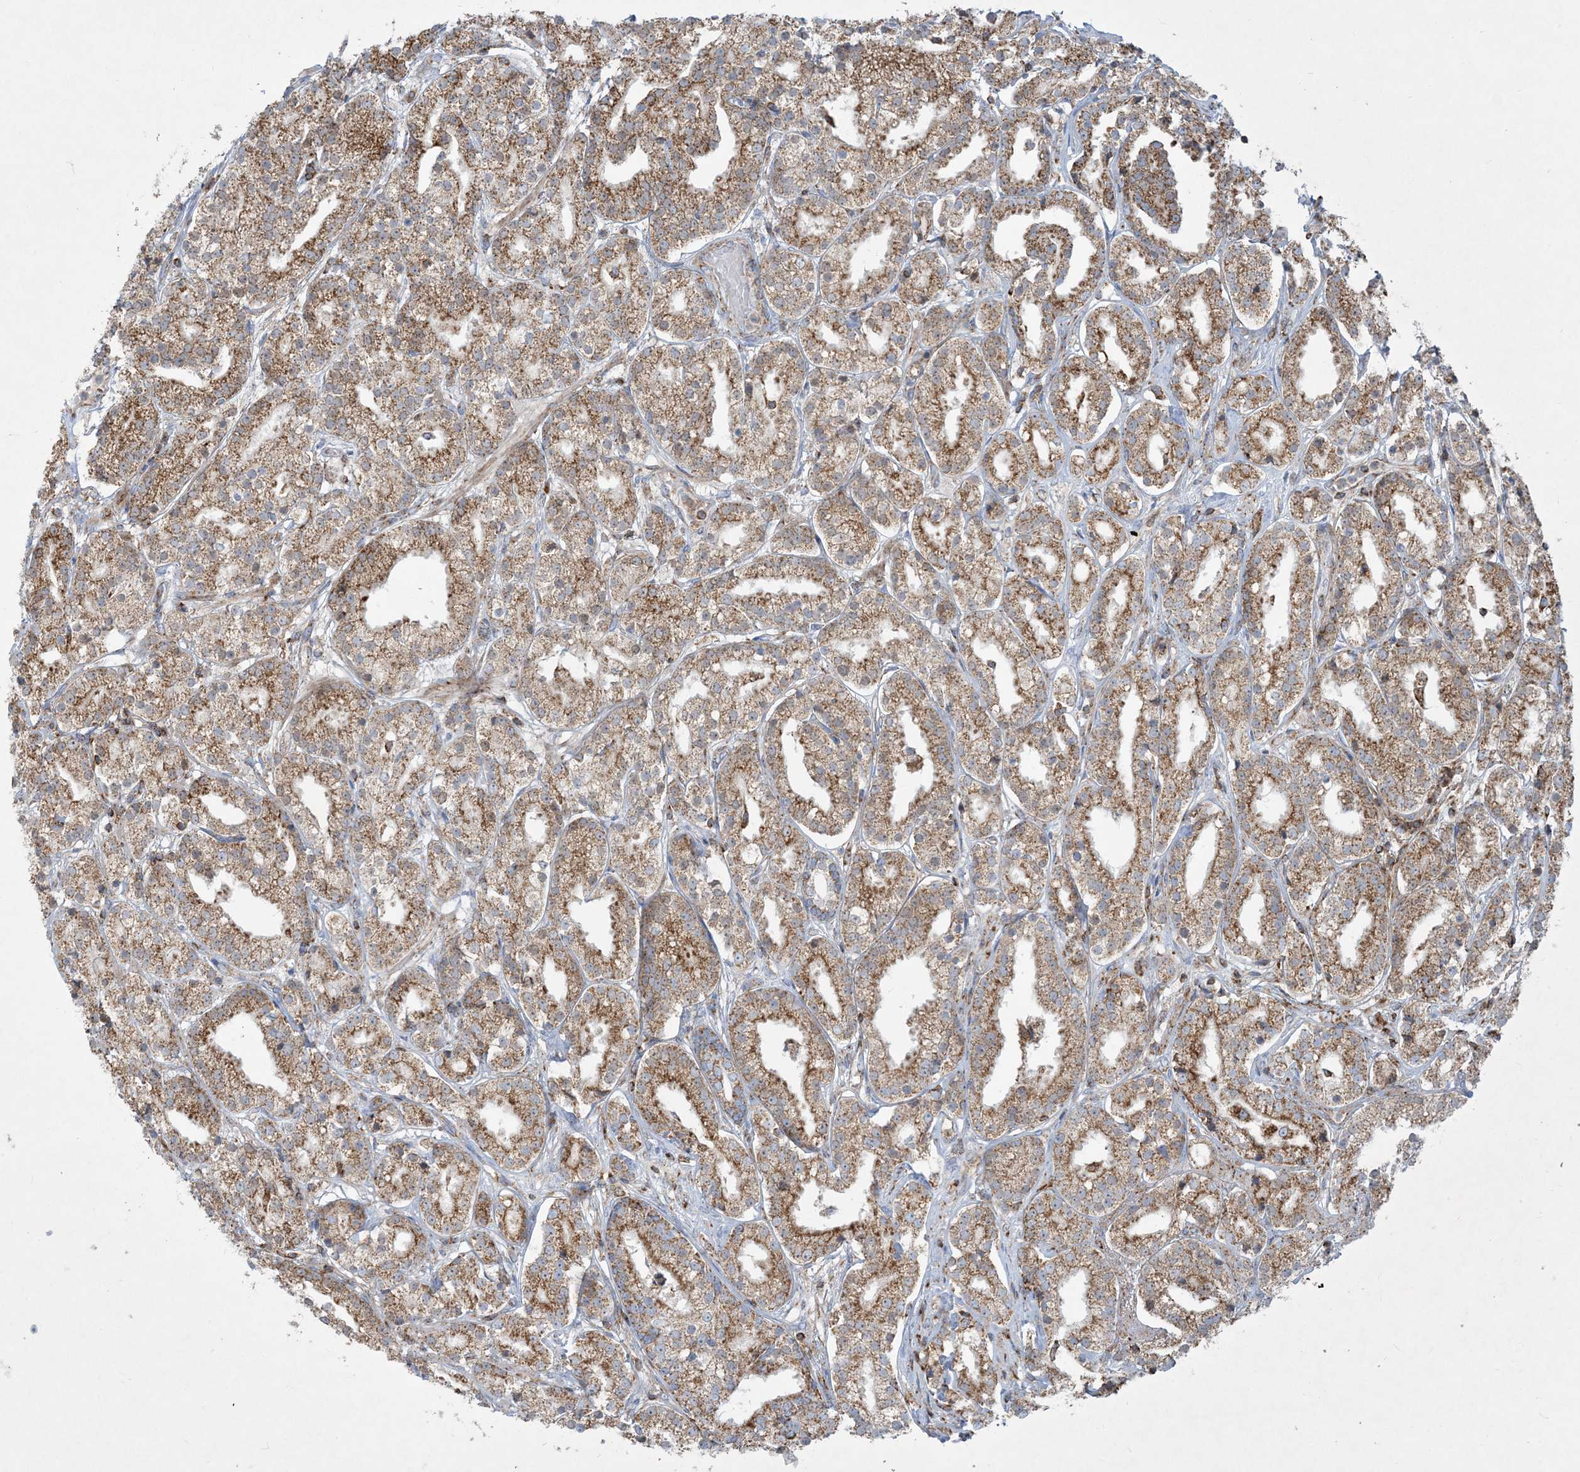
{"staining": {"intensity": "moderate", "quantity": ">75%", "location": "cytoplasmic/membranous"}, "tissue": "prostate cancer", "cell_type": "Tumor cells", "image_type": "cancer", "snomed": [{"axis": "morphology", "description": "Adenocarcinoma, High grade"}, {"axis": "topography", "description": "Prostate"}], "caption": "Moderate cytoplasmic/membranous expression for a protein is present in about >75% of tumor cells of high-grade adenocarcinoma (prostate) using immunohistochemistry.", "gene": "BEND4", "patient": {"sex": "male", "age": 69}}